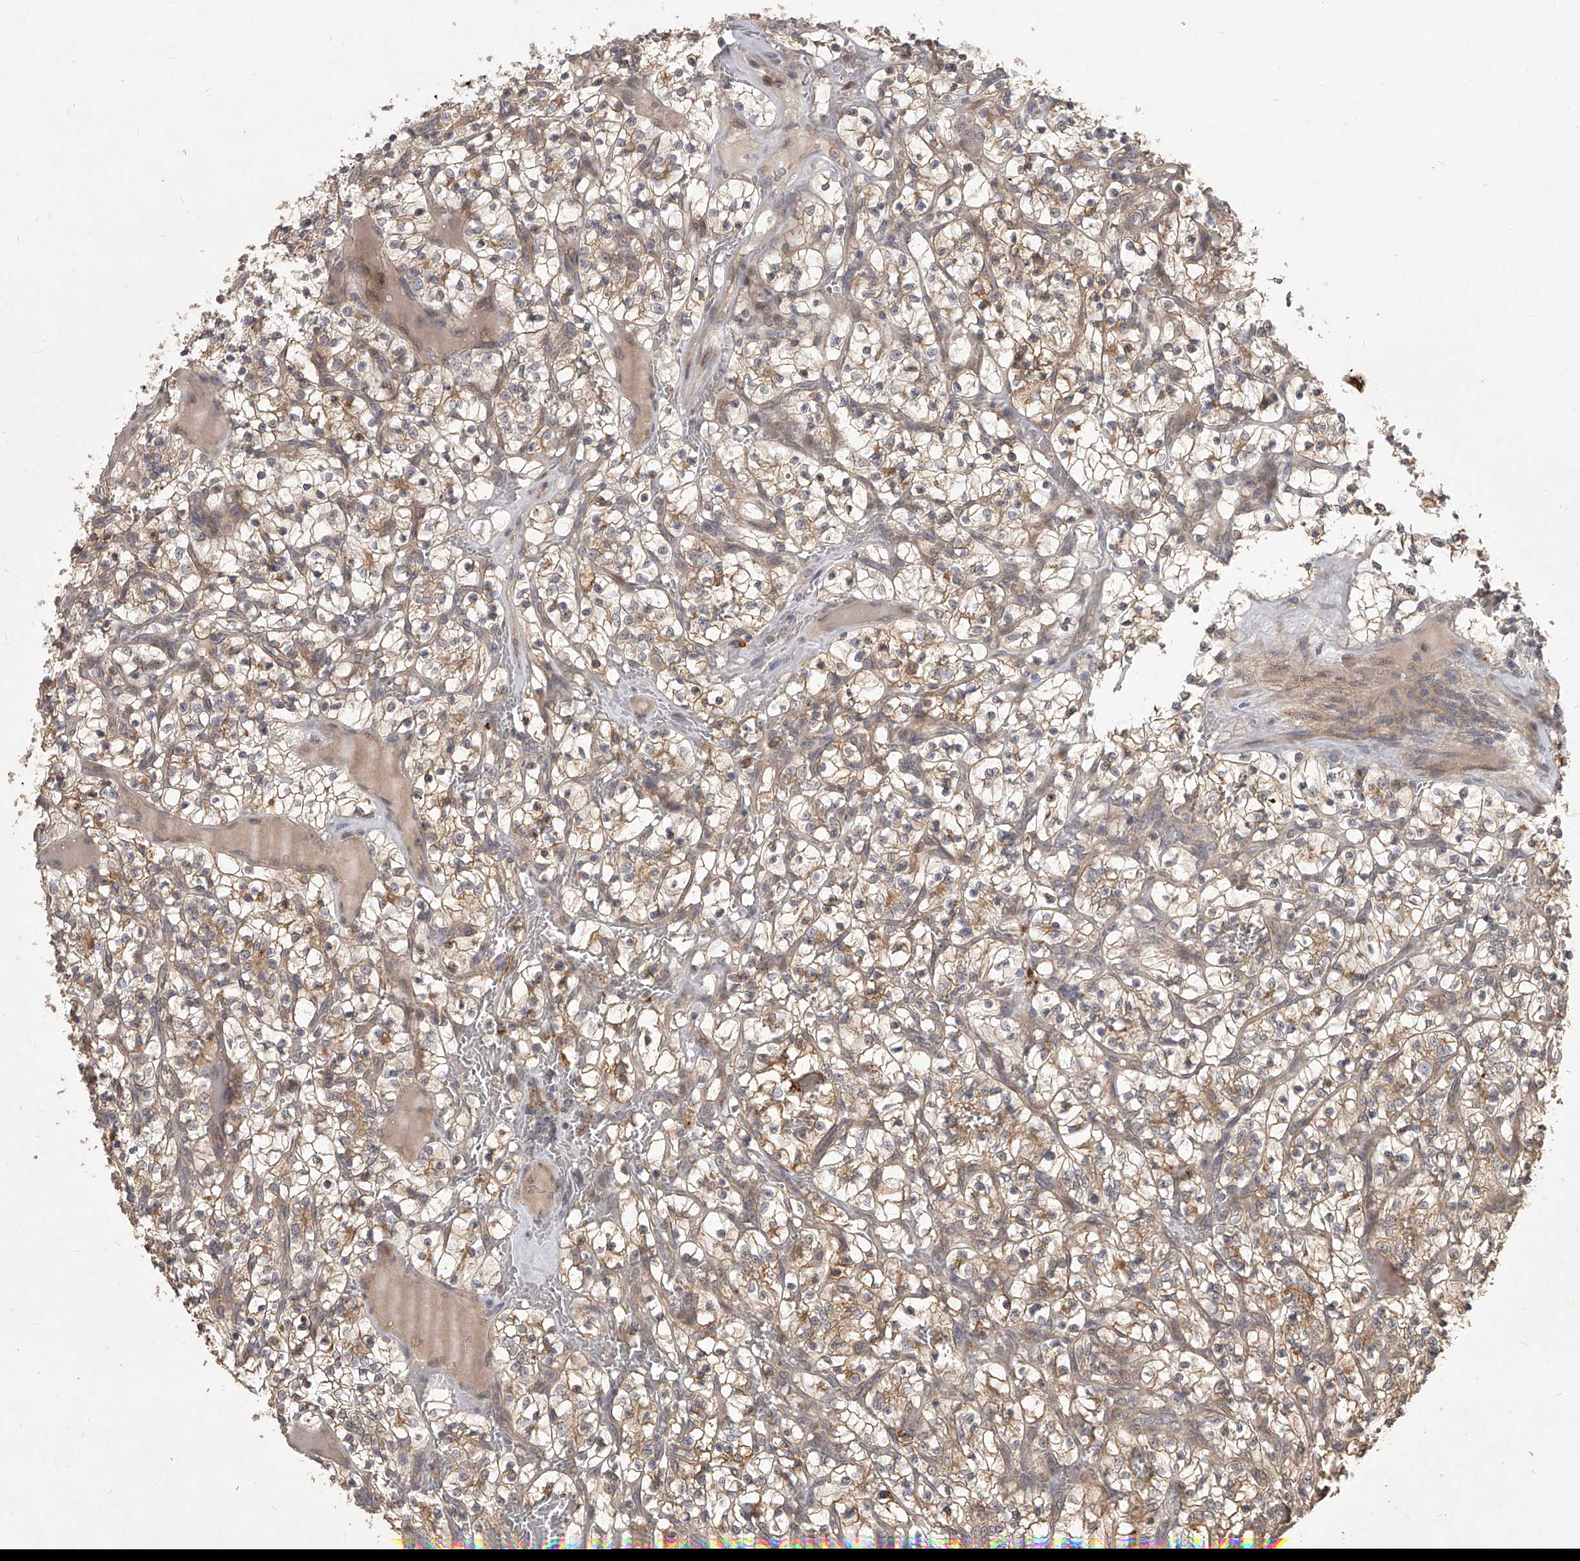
{"staining": {"intensity": "moderate", "quantity": ">75%", "location": "cytoplasmic/membranous"}, "tissue": "renal cancer", "cell_type": "Tumor cells", "image_type": "cancer", "snomed": [{"axis": "morphology", "description": "Adenocarcinoma, NOS"}, {"axis": "topography", "description": "Kidney"}], "caption": "This histopathology image shows renal adenocarcinoma stained with immunohistochemistry to label a protein in brown. The cytoplasmic/membranous of tumor cells show moderate positivity for the protein. Nuclei are counter-stained blue.", "gene": "SLC37A1", "patient": {"sex": "female", "age": 57}}